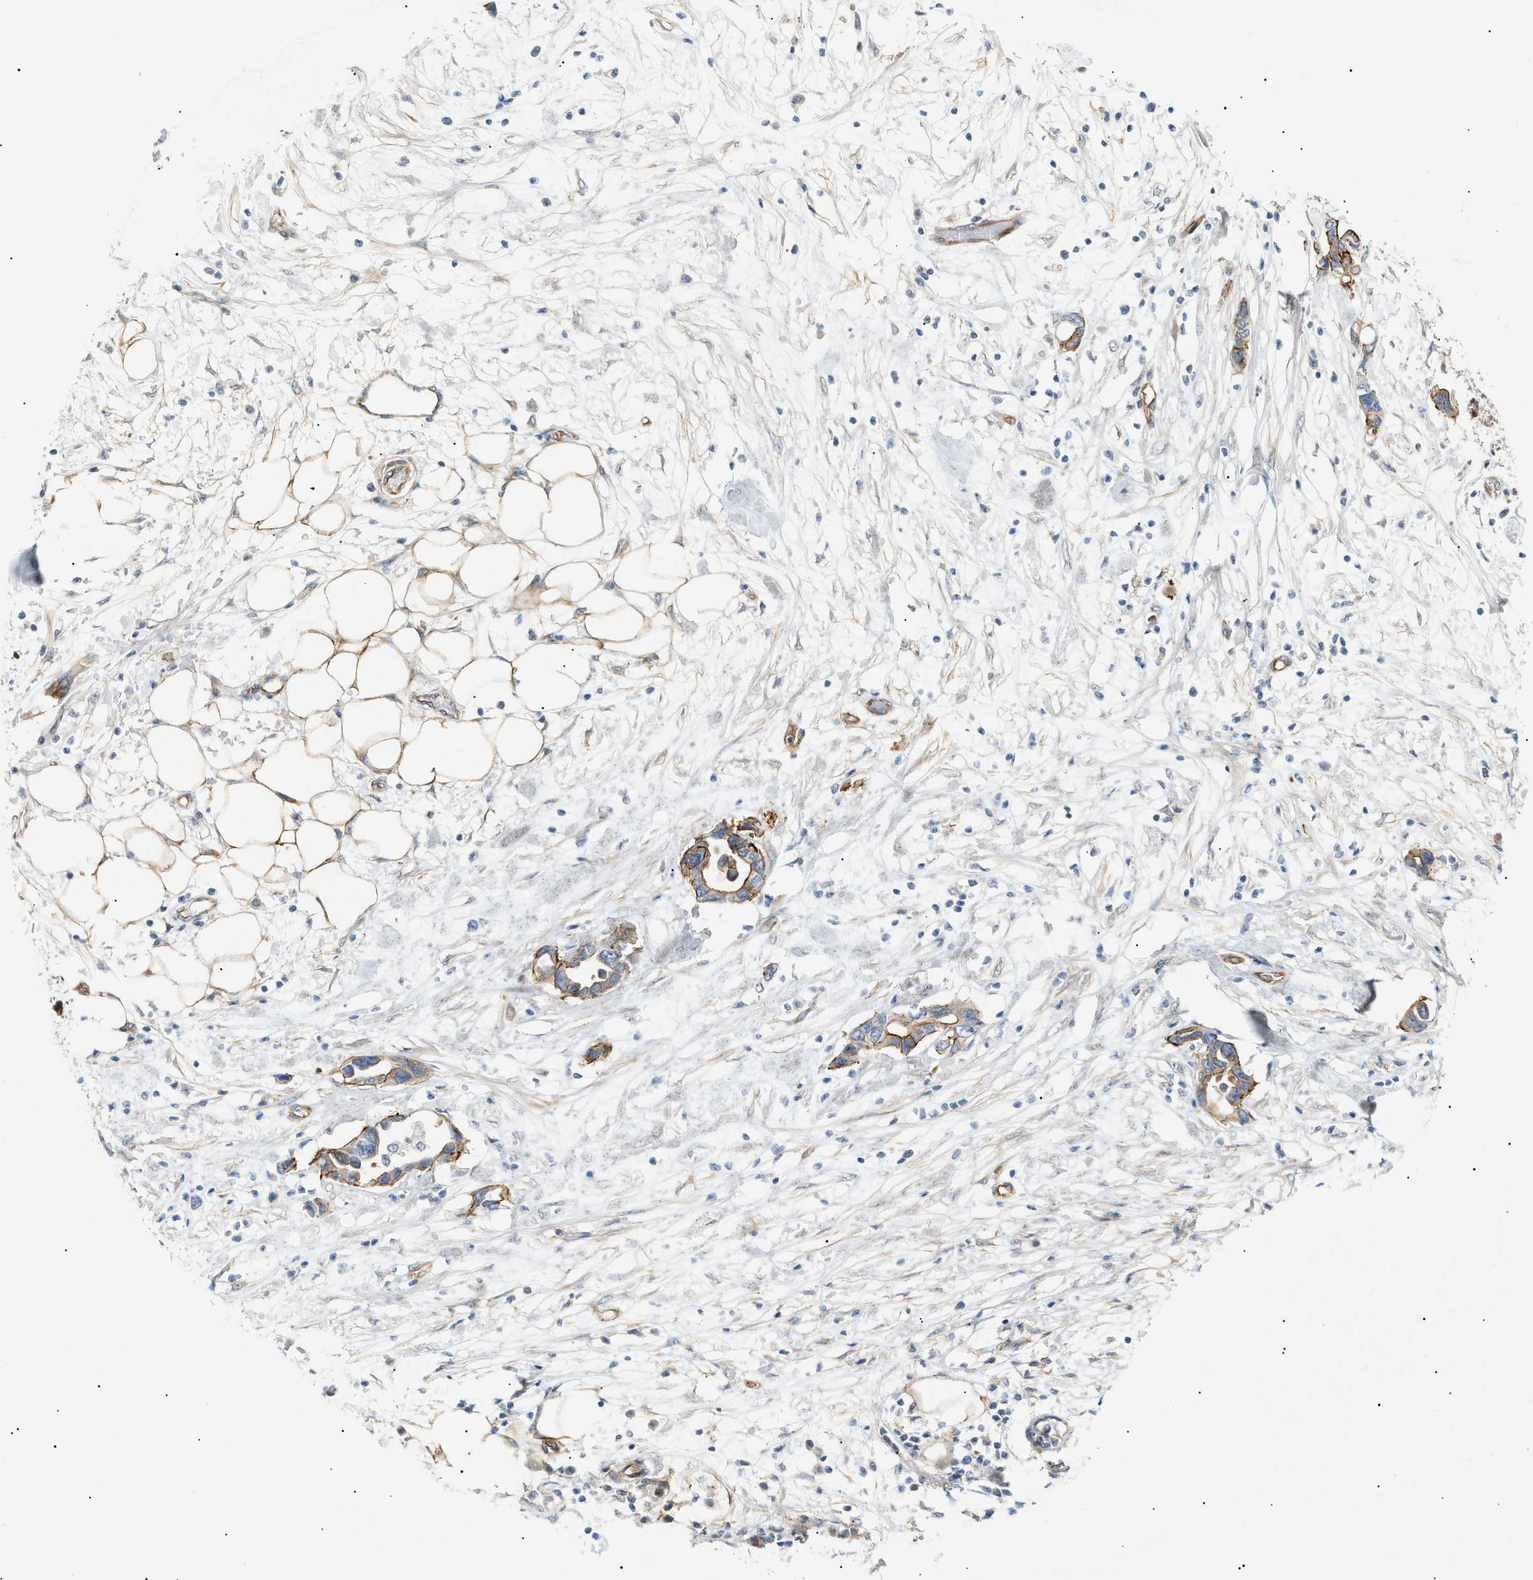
{"staining": {"intensity": "moderate", "quantity": "25%-75%", "location": "cytoplasmic/membranous"}, "tissue": "pancreatic cancer", "cell_type": "Tumor cells", "image_type": "cancer", "snomed": [{"axis": "morphology", "description": "Adenocarcinoma, NOS"}, {"axis": "topography", "description": "Pancreas"}], "caption": "An immunohistochemistry micrograph of neoplastic tissue is shown. Protein staining in brown highlights moderate cytoplasmic/membranous positivity in adenocarcinoma (pancreatic) within tumor cells.", "gene": "ZFHX2", "patient": {"sex": "female", "age": 57}}